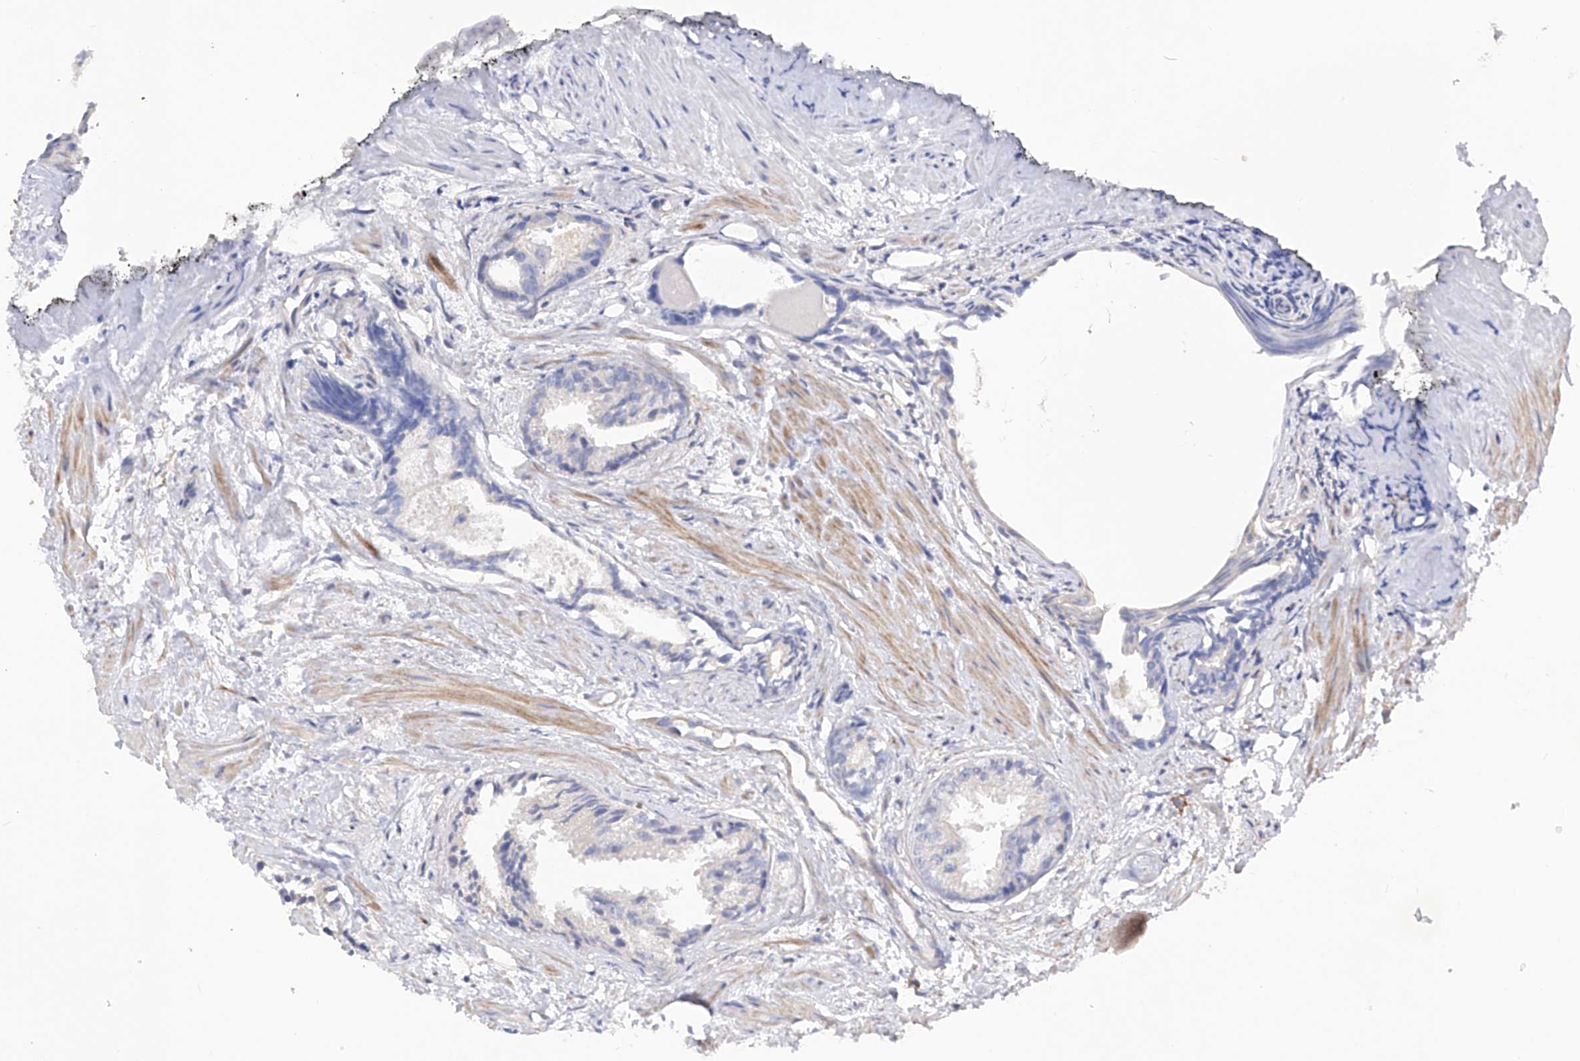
{"staining": {"intensity": "negative", "quantity": "none", "location": "none"}, "tissue": "prostate cancer", "cell_type": "Tumor cells", "image_type": "cancer", "snomed": [{"axis": "morphology", "description": "Adenocarcinoma, Low grade"}, {"axis": "topography", "description": "Prostate"}], "caption": "This photomicrograph is of prostate cancer stained with immunohistochemistry (IHC) to label a protein in brown with the nuclei are counter-stained blue. There is no expression in tumor cells.", "gene": "NFATC4", "patient": {"sex": "male", "age": 88}}